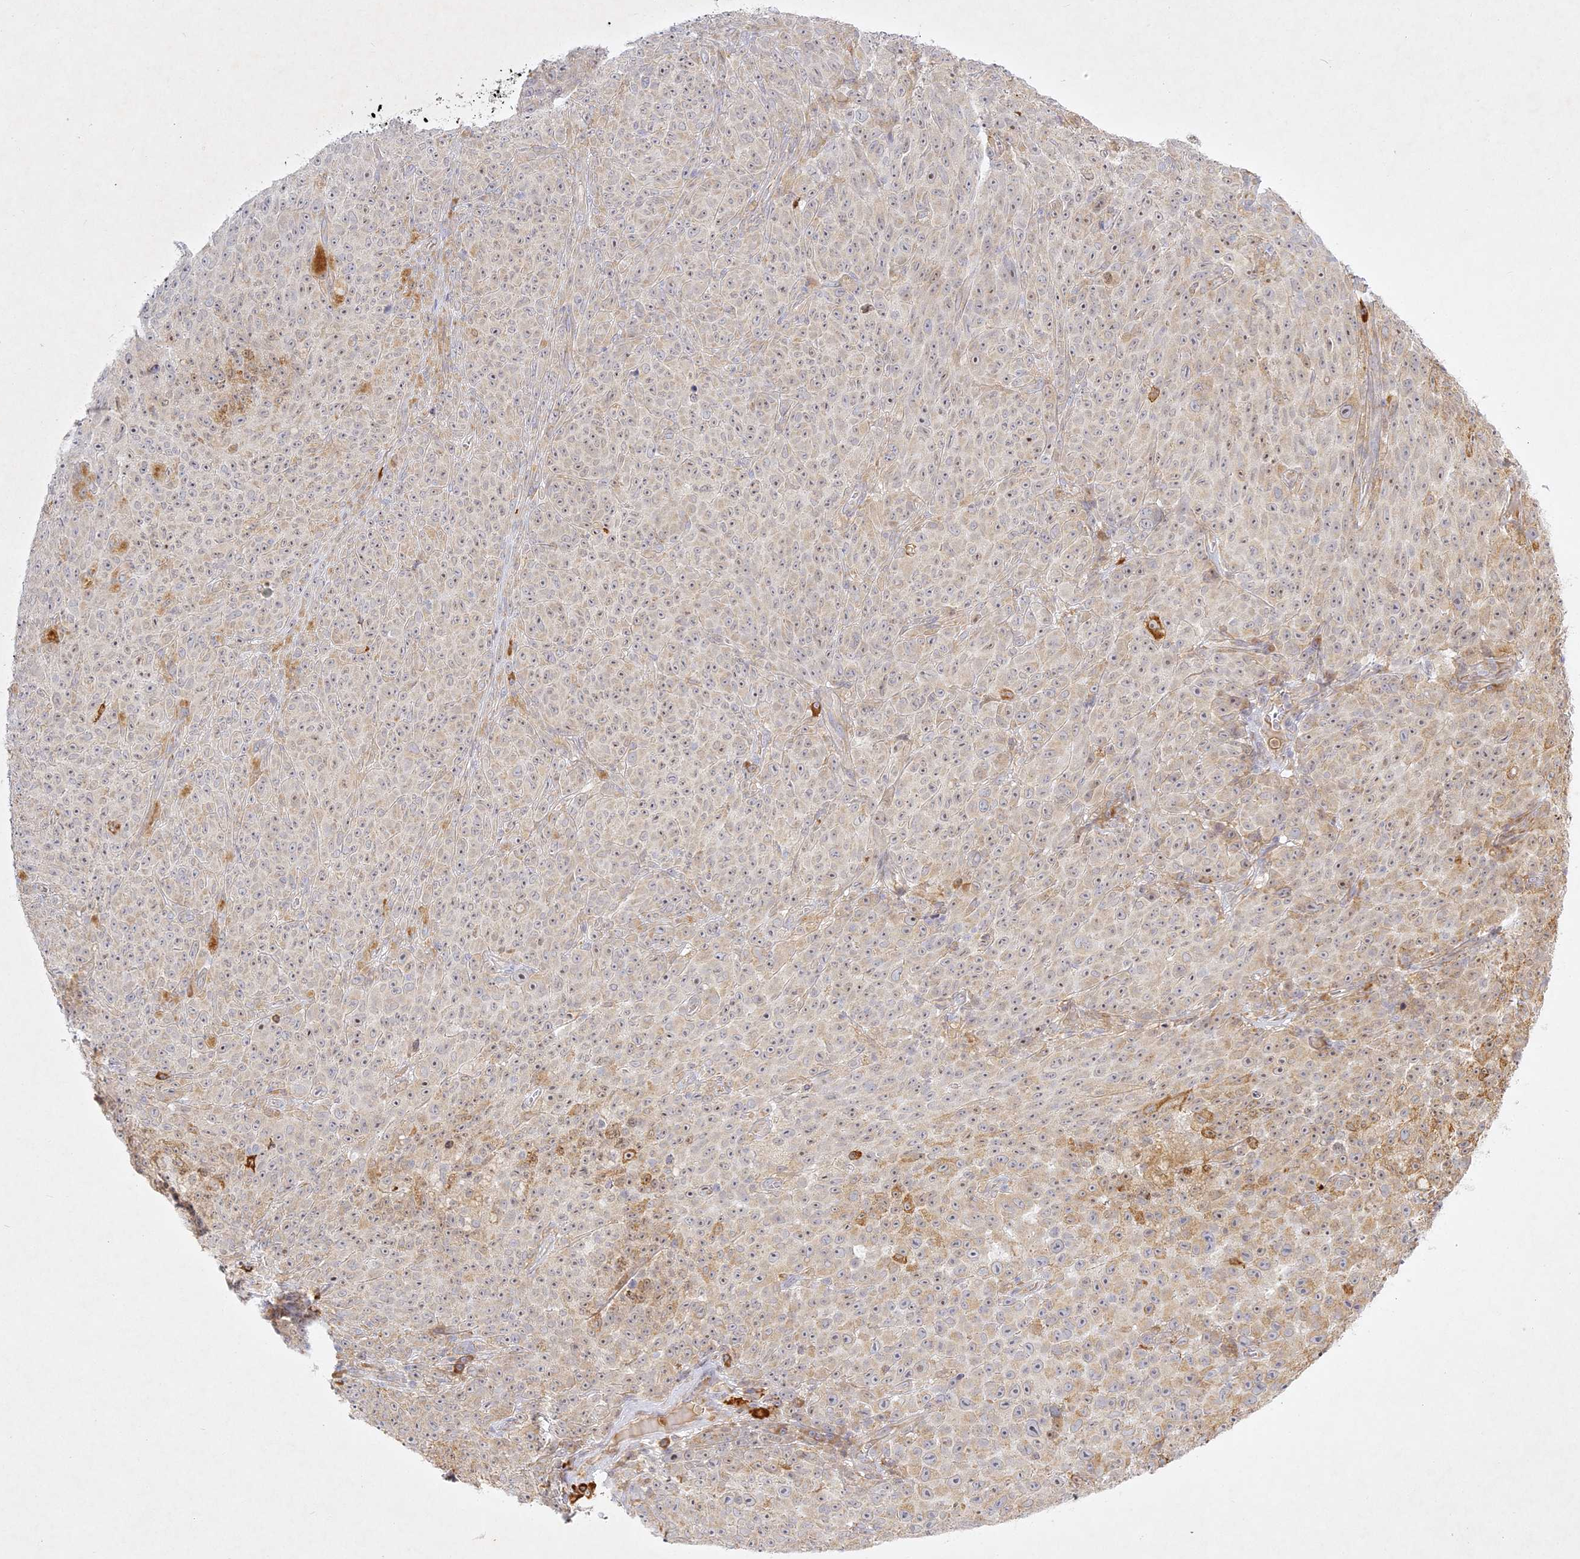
{"staining": {"intensity": "negative", "quantity": "none", "location": "none"}, "tissue": "melanoma", "cell_type": "Tumor cells", "image_type": "cancer", "snomed": [{"axis": "morphology", "description": "Malignant melanoma, NOS"}, {"axis": "topography", "description": "Skin"}], "caption": "Tumor cells show no significant staining in malignant melanoma.", "gene": "SLC30A5", "patient": {"sex": "female", "age": 82}}